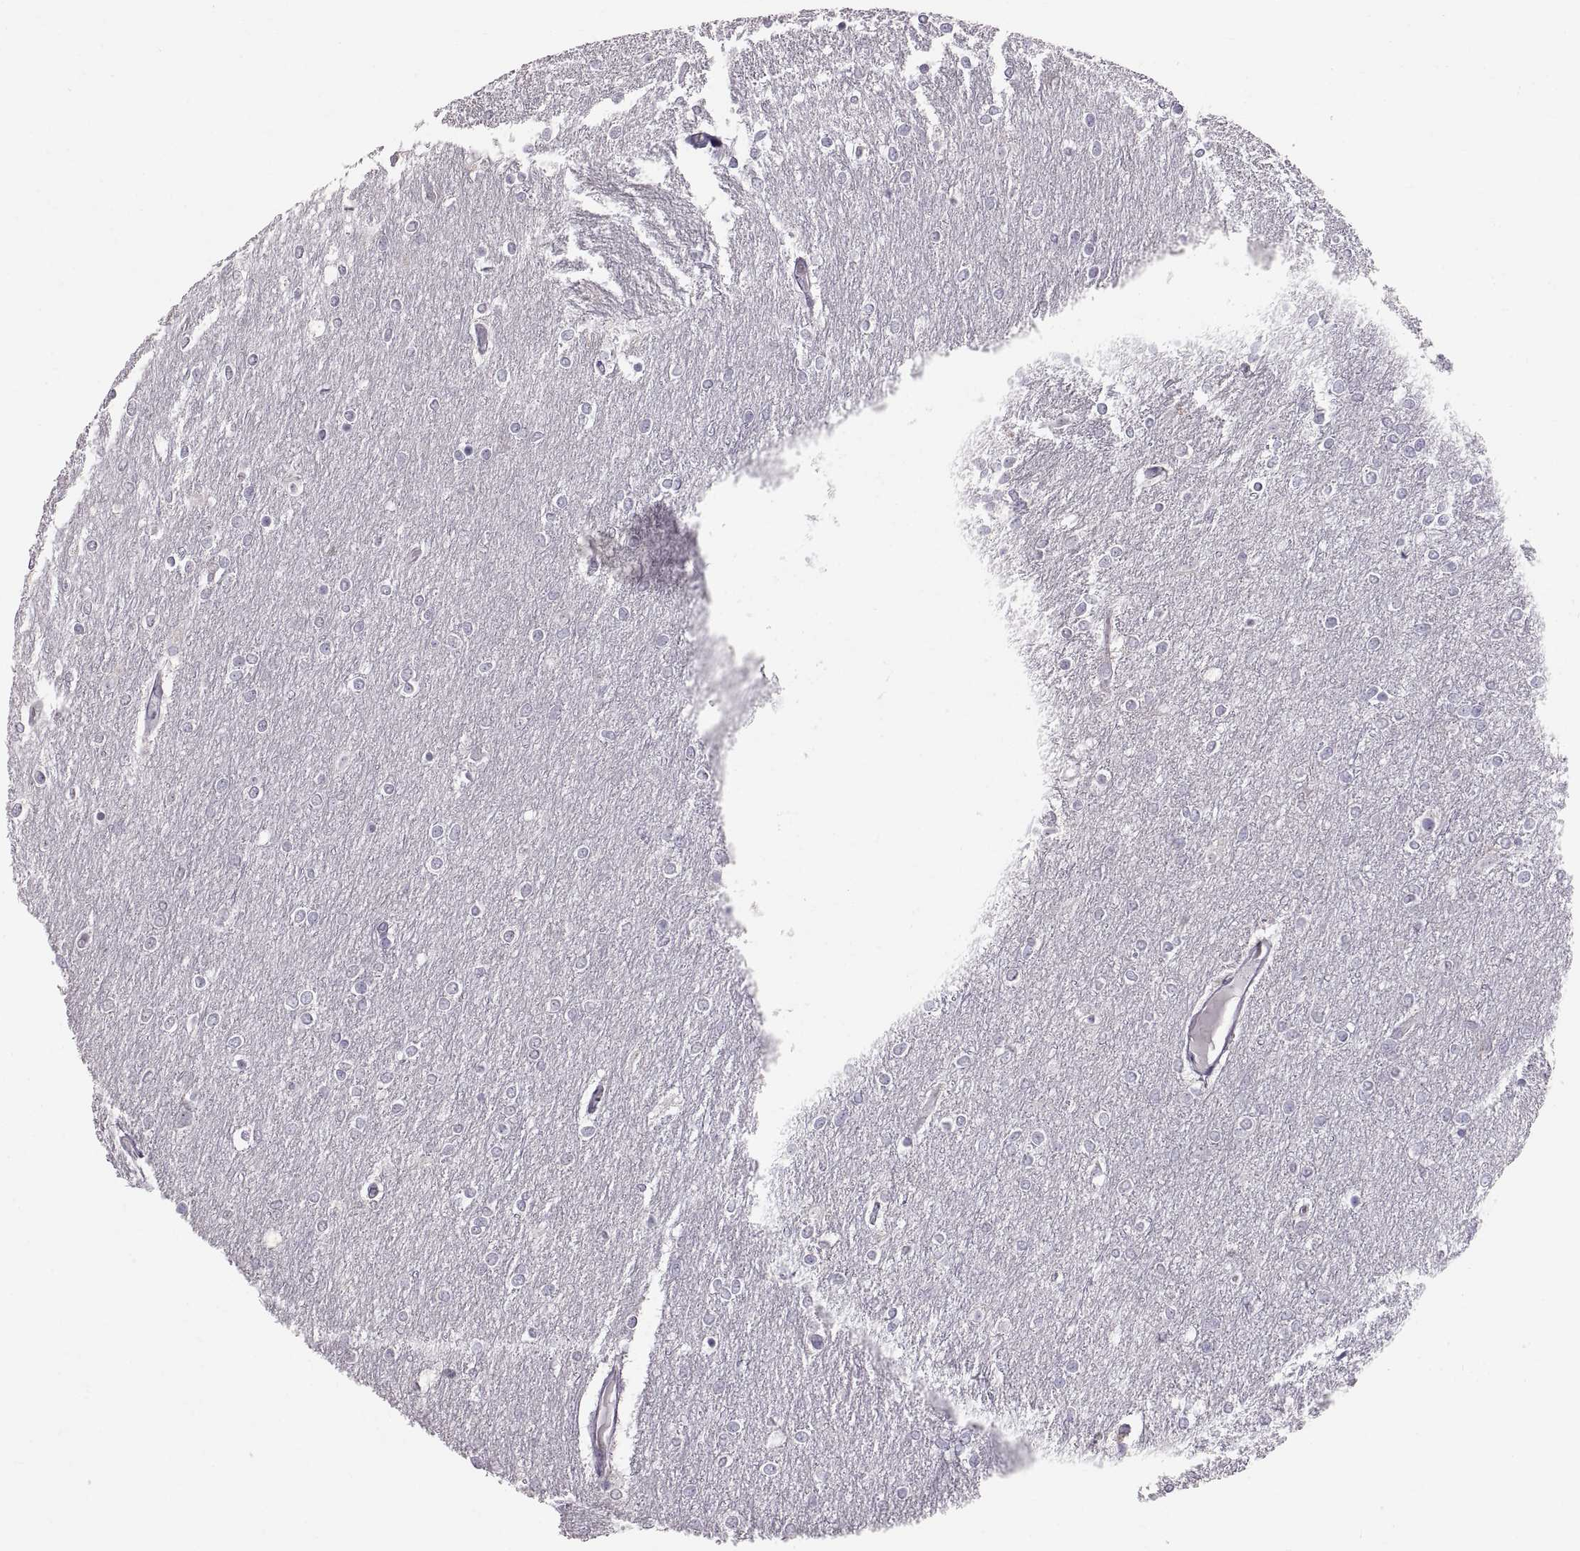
{"staining": {"intensity": "negative", "quantity": "none", "location": "none"}, "tissue": "glioma", "cell_type": "Tumor cells", "image_type": "cancer", "snomed": [{"axis": "morphology", "description": "Glioma, malignant, High grade"}, {"axis": "topography", "description": "Brain"}], "caption": "Malignant glioma (high-grade) was stained to show a protein in brown. There is no significant positivity in tumor cells. The staining was performed using DAB to visualize the protein expression in brown, while the nuclei were stained in blue with hematoxylin (Magnification: 20x).", "gene": "WBP2NL", "patient": {"sex": "female", "age": 61}}